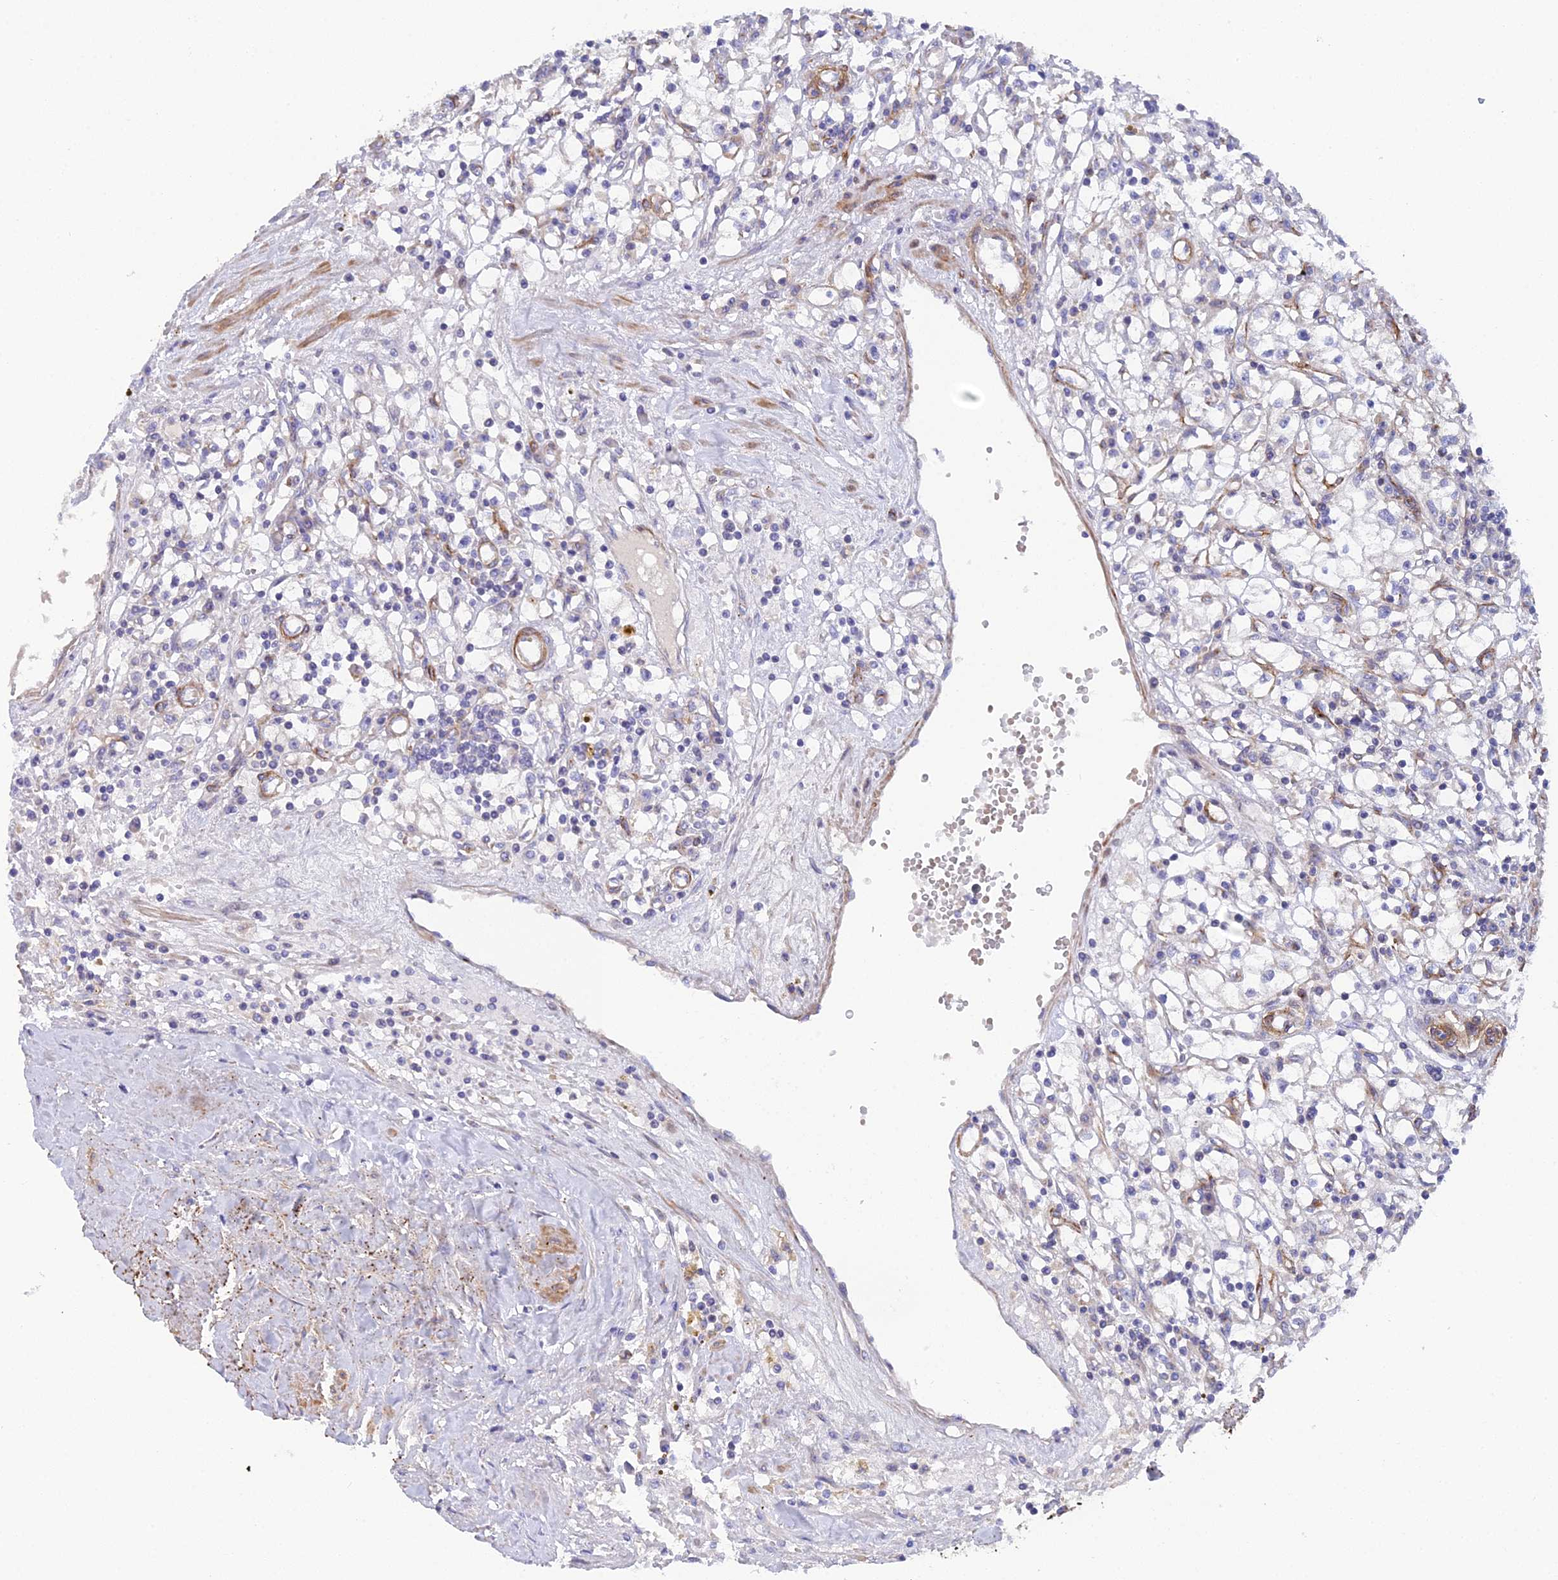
{"staining": {"intensity": "negative", "quantity": "none", "location": "none"}, "tissue": "renal cancer", "cell_type": "Tumor cells", "image_type": "cancer", "snomed": [{"axis": "morphology", "description": "Adenocarcinoma, NOS"}, {"axis": "topography", "description": "Kidney"}], "caption": "This is a histopathology image of immunohistochemistry (IHC) staining of renal cancer (adenocarcinoma), which shows no expression in tumor cells. (Immunohistochemistry, brightfield microscopy, high magnification).", "gene": "CSPG4", "patient": {"sex": "male", "age": 56}}